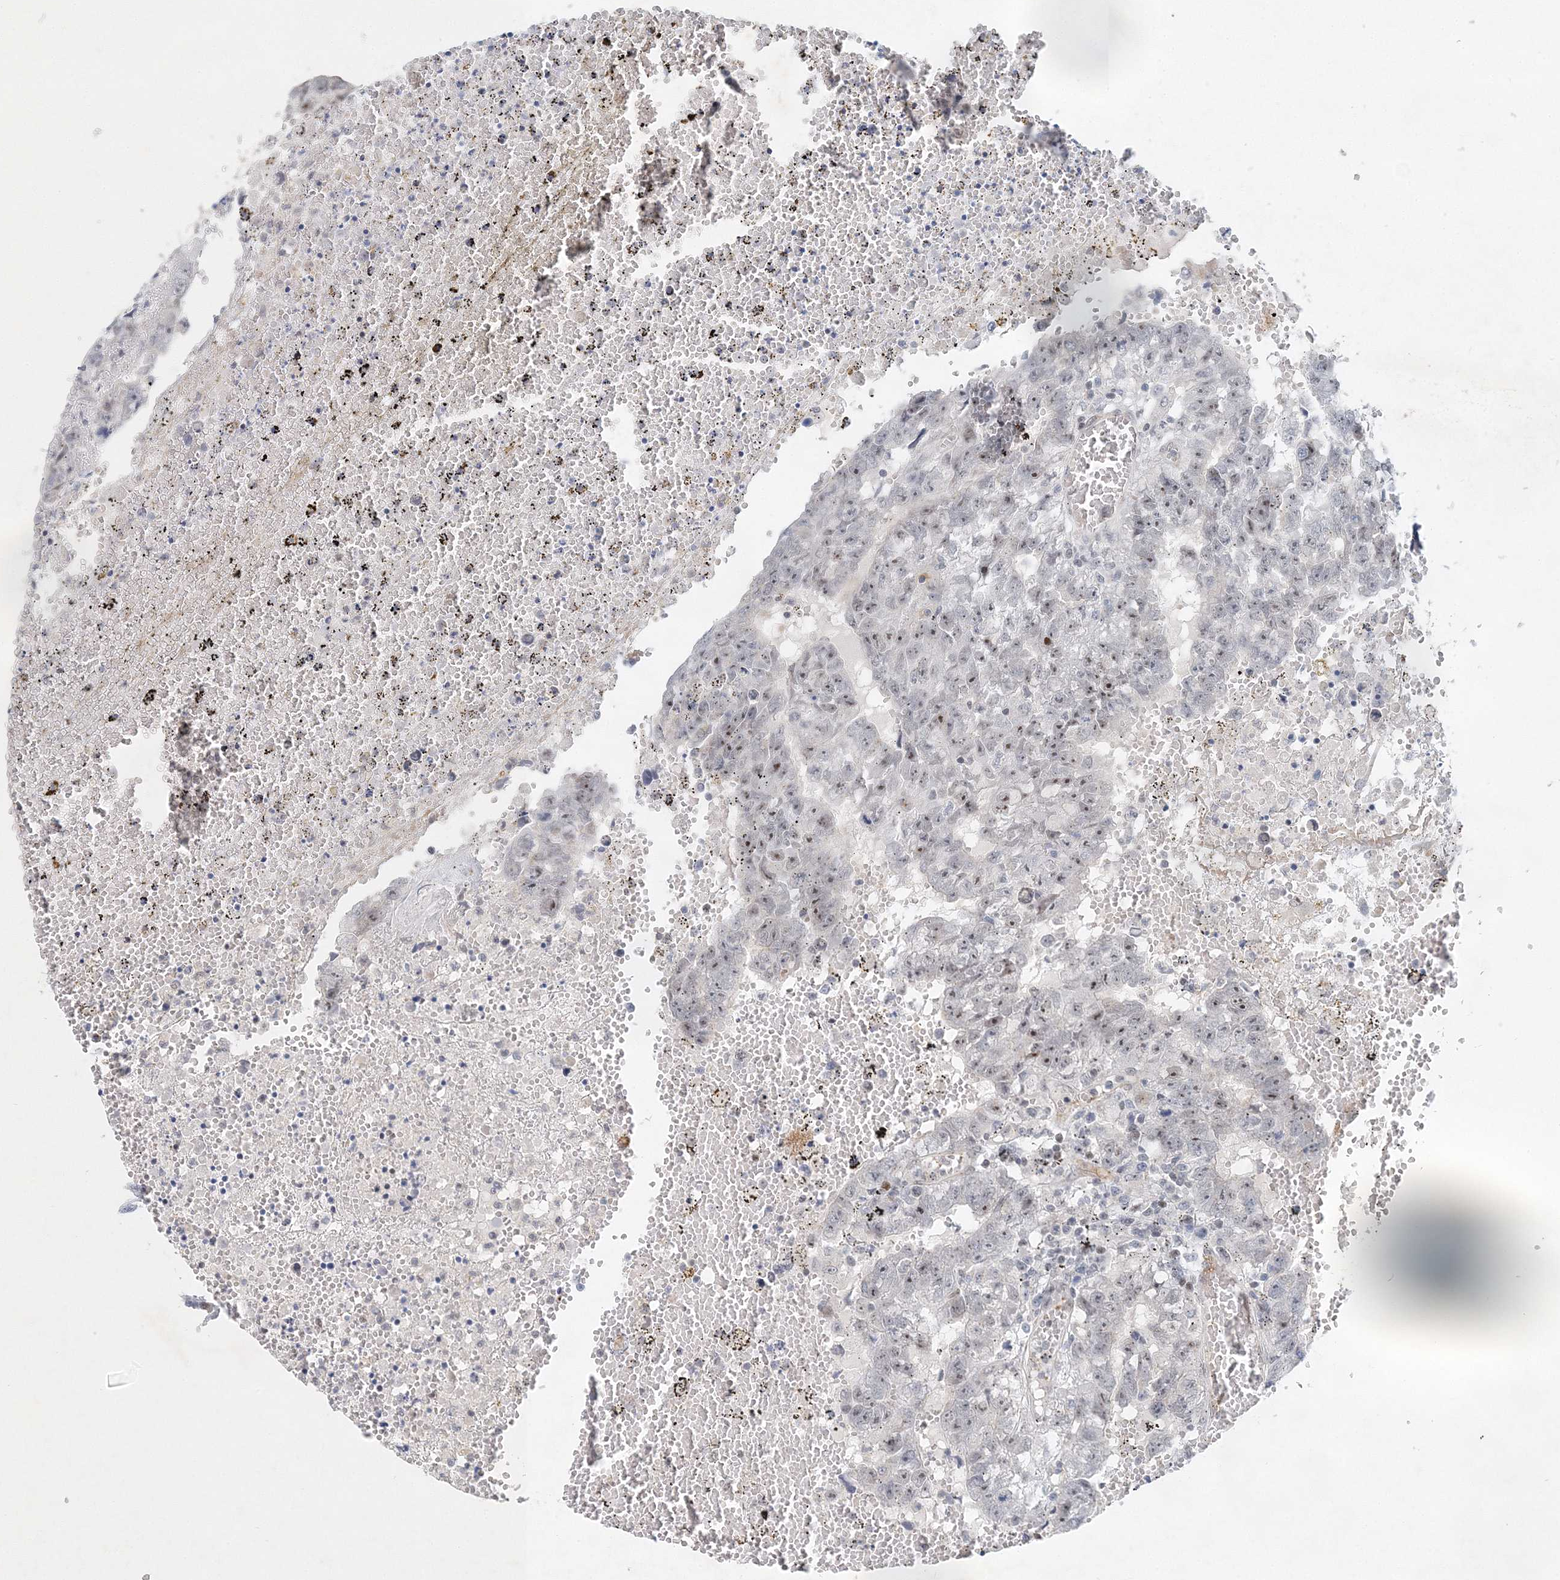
{"staining": {"intensity": "moderate", "quantity": "<25%", "location": "nuclear"}, "tissue": "testis cancer", "cell_type": "Tumor cells", "image_type": "cancer", "snomed": [{"axis": "morphology", "description": "Carcinoma, Embryonal, NOS"}, {"axis": "topography", "description": "Testis"}], "caption": "A low amount of moderate nuclear positivity is appreciated in about <25% of tumor cells in testis cancer (embryonal carcinoma) tissue.", "gene": "UIMC1", "patient": {"sex": "male", "age": 25}}